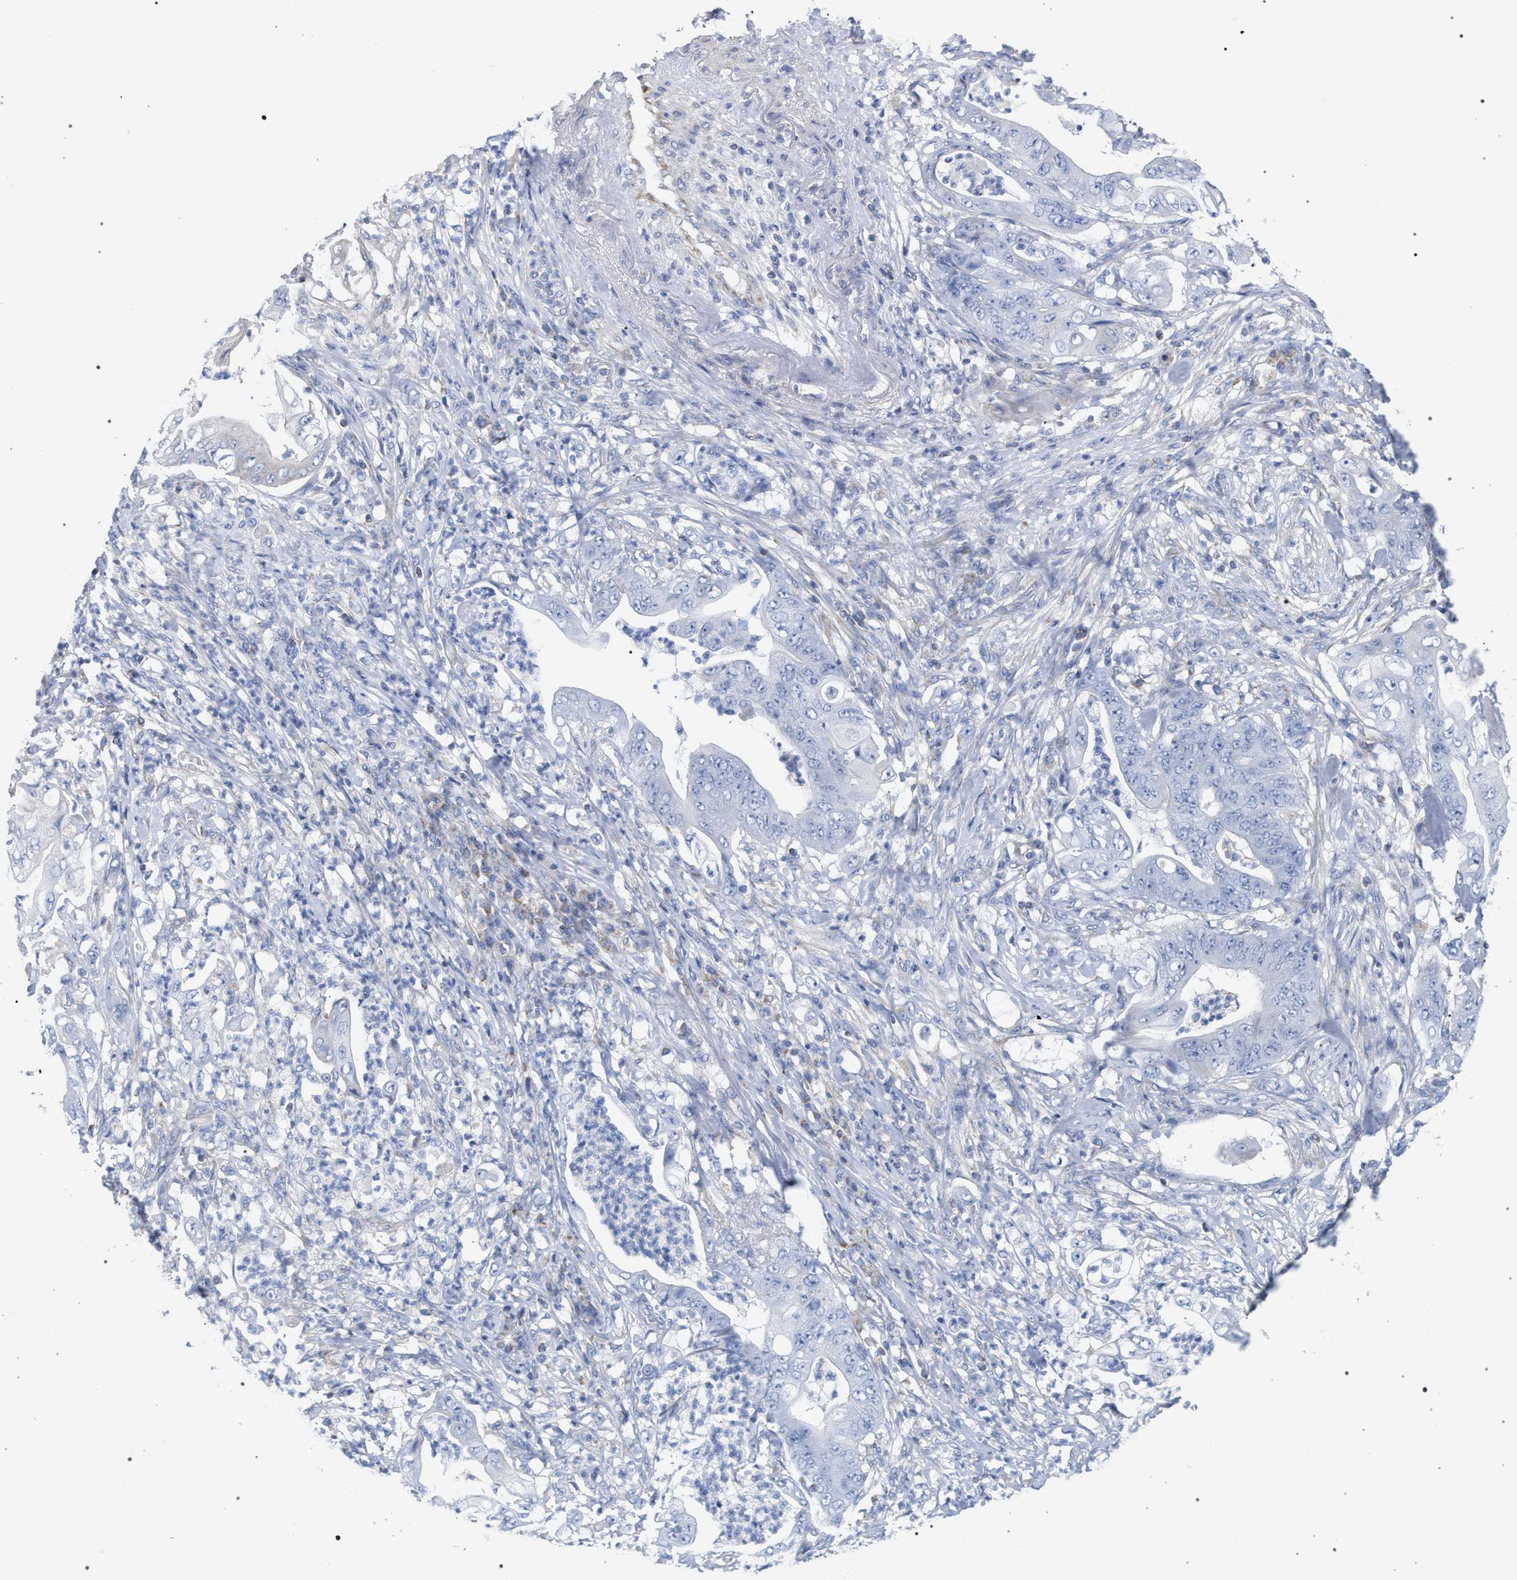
{"staining": {"intensity": "negative", "quantity": "none", "location": "none"}, "tissue": "stomach cancer", "cell_type": "Tumor cells", "image_type": "cancer", "snomed": [{"axis": "morphology", "description": "Adenocarcinoma, NOS"}, {"axis": "topography", "description": "Stomach"}], "caption": "Immunohistochemical staining of human stomach cancer (adenocarcinoma) exhibits no significant positivity in tumor cells. (DAB immunohistochemistry with hematoxylin counter stain).", "gene": "ECI2", "patient": {"sex": "female", "age": 73}}